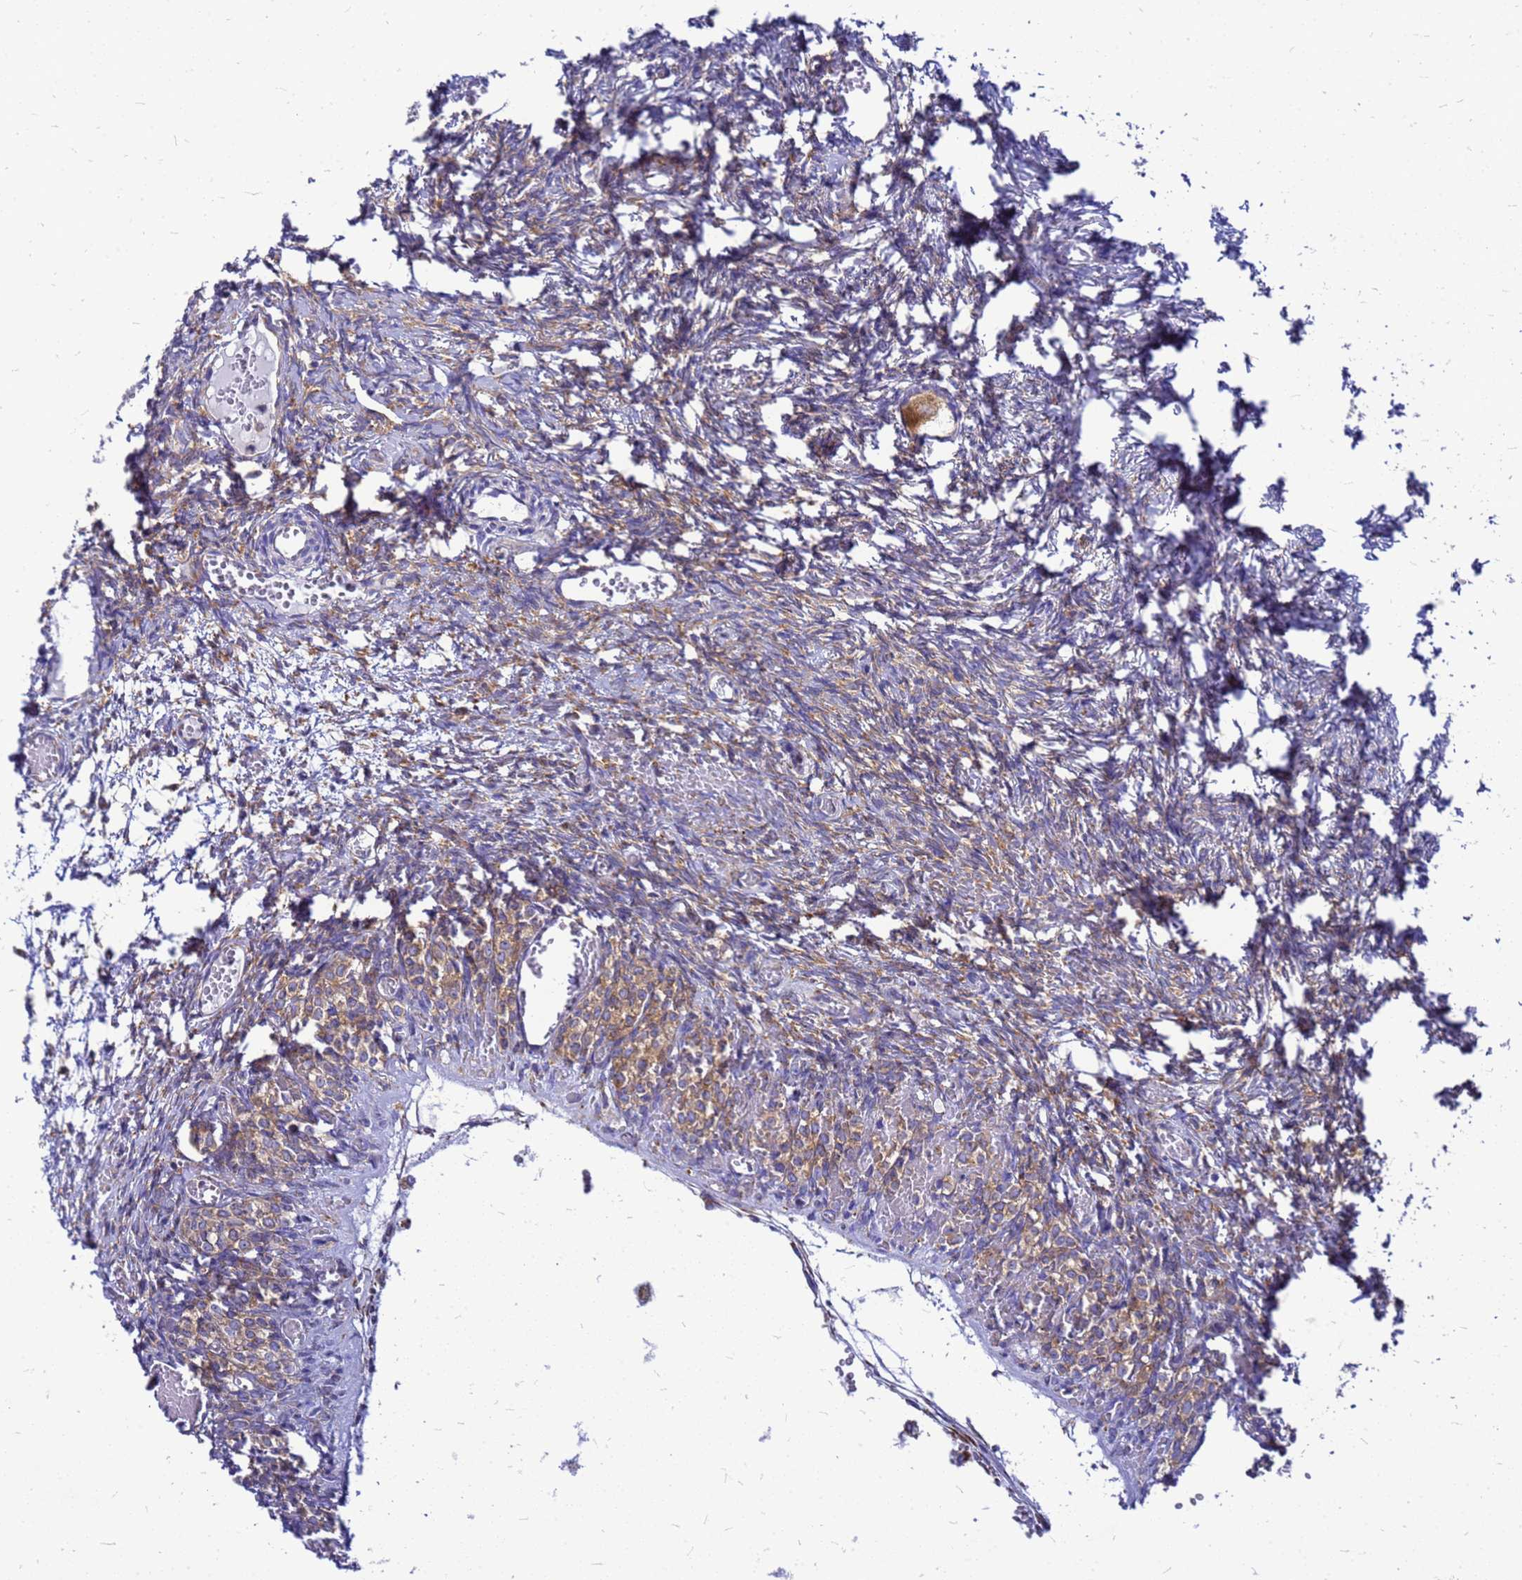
{"staining": {"intensity": "moderate", "quantity": ">75%", "location": "cytoplasmic/membranous"}, "tissue": "ovary", "cell_type": "Follicle cells", "image_type": "normal", "snomed": [{"axis": "morphology", "description": "Adenocarcinoma, NOS"}, {"axis": "topography", "description": "Endometrium"}], "caption": "Benign ovary was stained to show a protein in brown. There is medium levels of moderate cytoplasmic/membranous expression in about >75% of follicle cells. The staining is performed using DAB (3,3'-diaminobenzidine) brown chromogen to label protein expression. The nuclei are counter-stained blue using hematoxylin.", "gene": "EEF1D", "patient": {"sex": "female", "age": 32}}